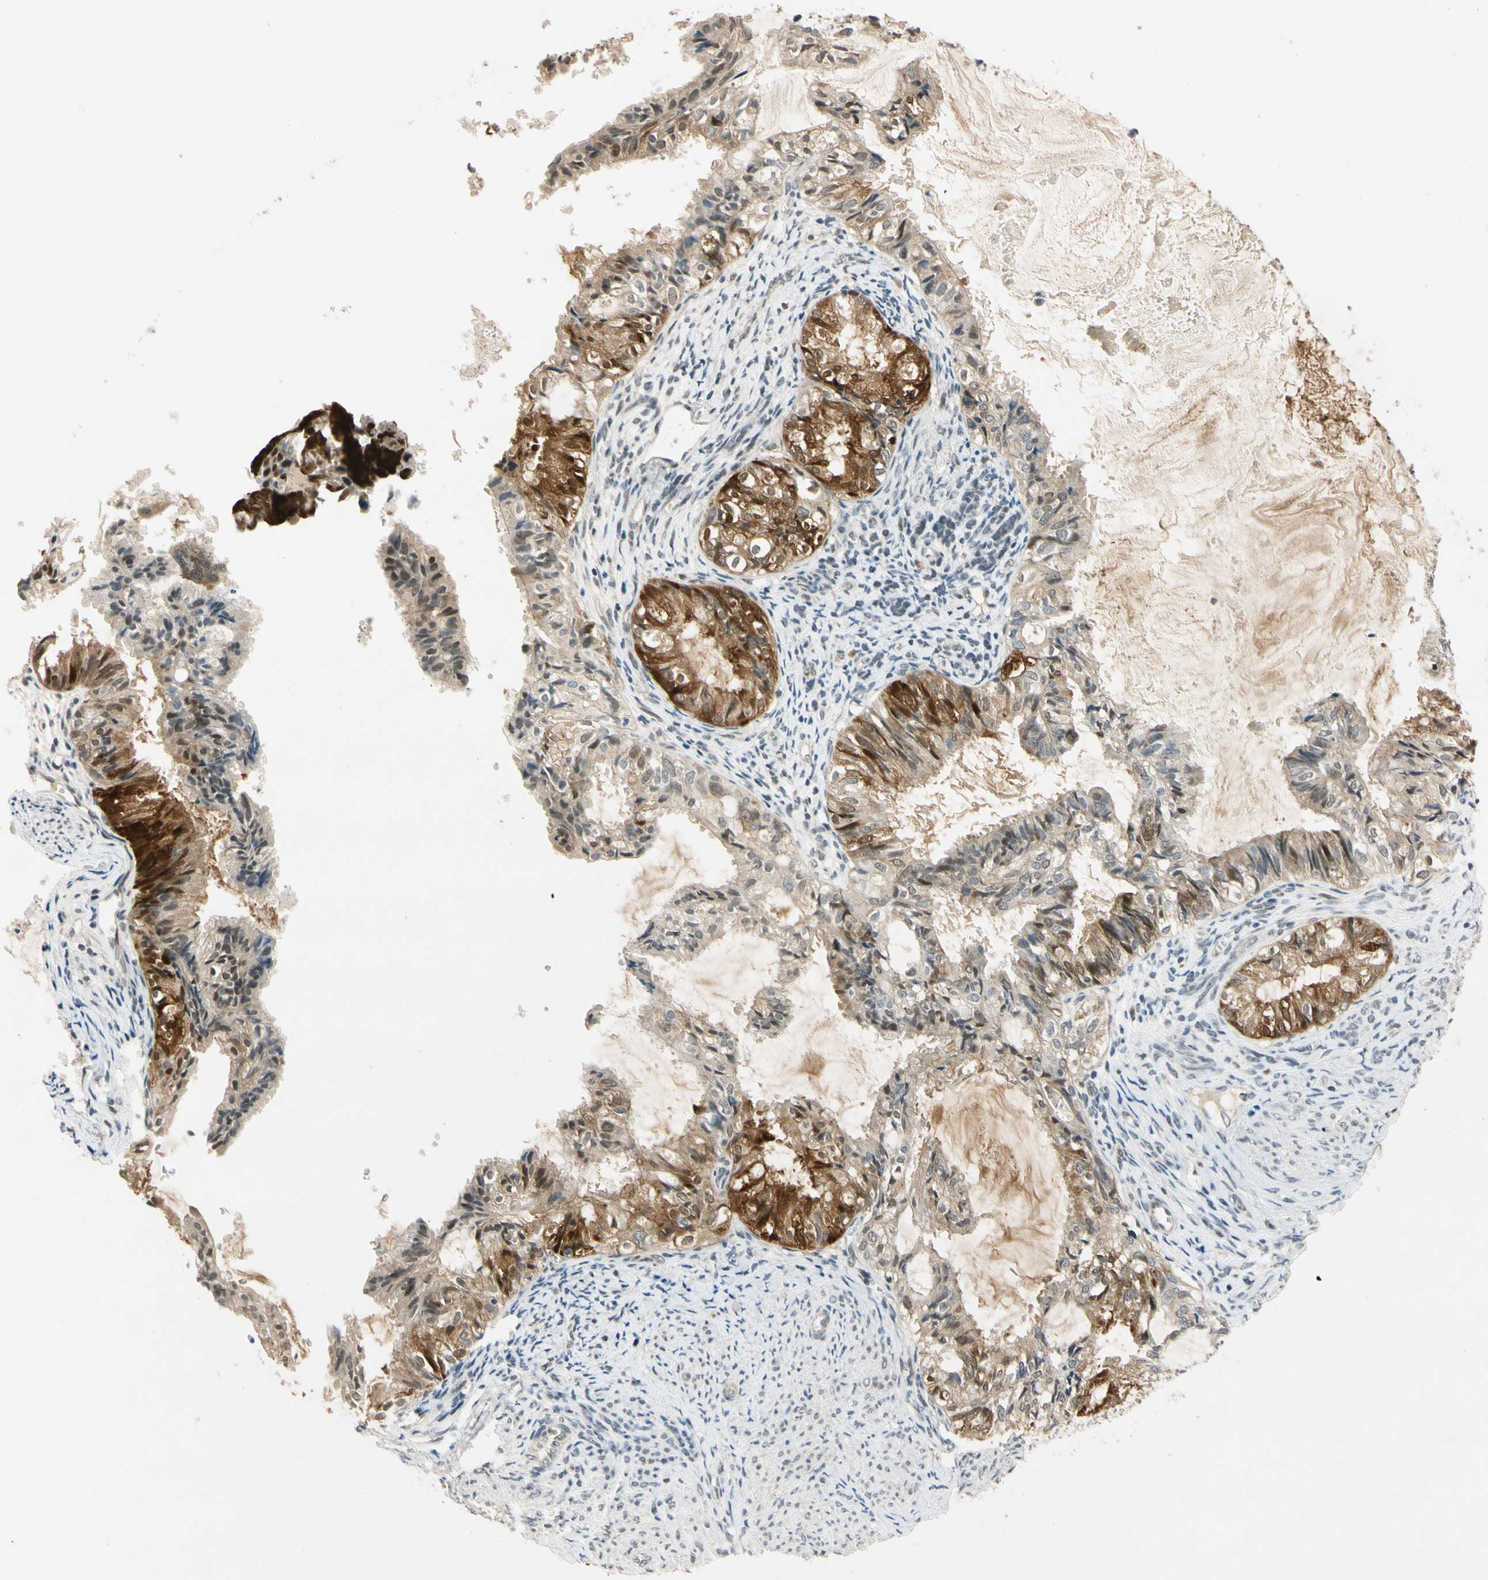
{"staining": {"intensity": "strong", "quantity": ">75%", "location": "cytoplasmic/membranous,nuclear"}, "tissue": "cervical cancer", "cell_type": "Tumor cells", "image_type": "cancer", "snomed": [{"axis": "morphology", "description": "Normal tissue, NOS"}, {"axis": "morphology", "description": "Adenocarcinoma, NOS"}, {"axis": "topography", "description": "Cervix"}, {"axis": "topography", "description": "Endometrium"}], "caption": "Adenocarcinoma (cervical) was stained to show a protein in brown. There is high levels of strong cytoplasmic/membranous and nuclear positivity in approximately >75% of tumor cells.", "gene": "RIOX2", "patient": {"sex": "female", "age": 86}}